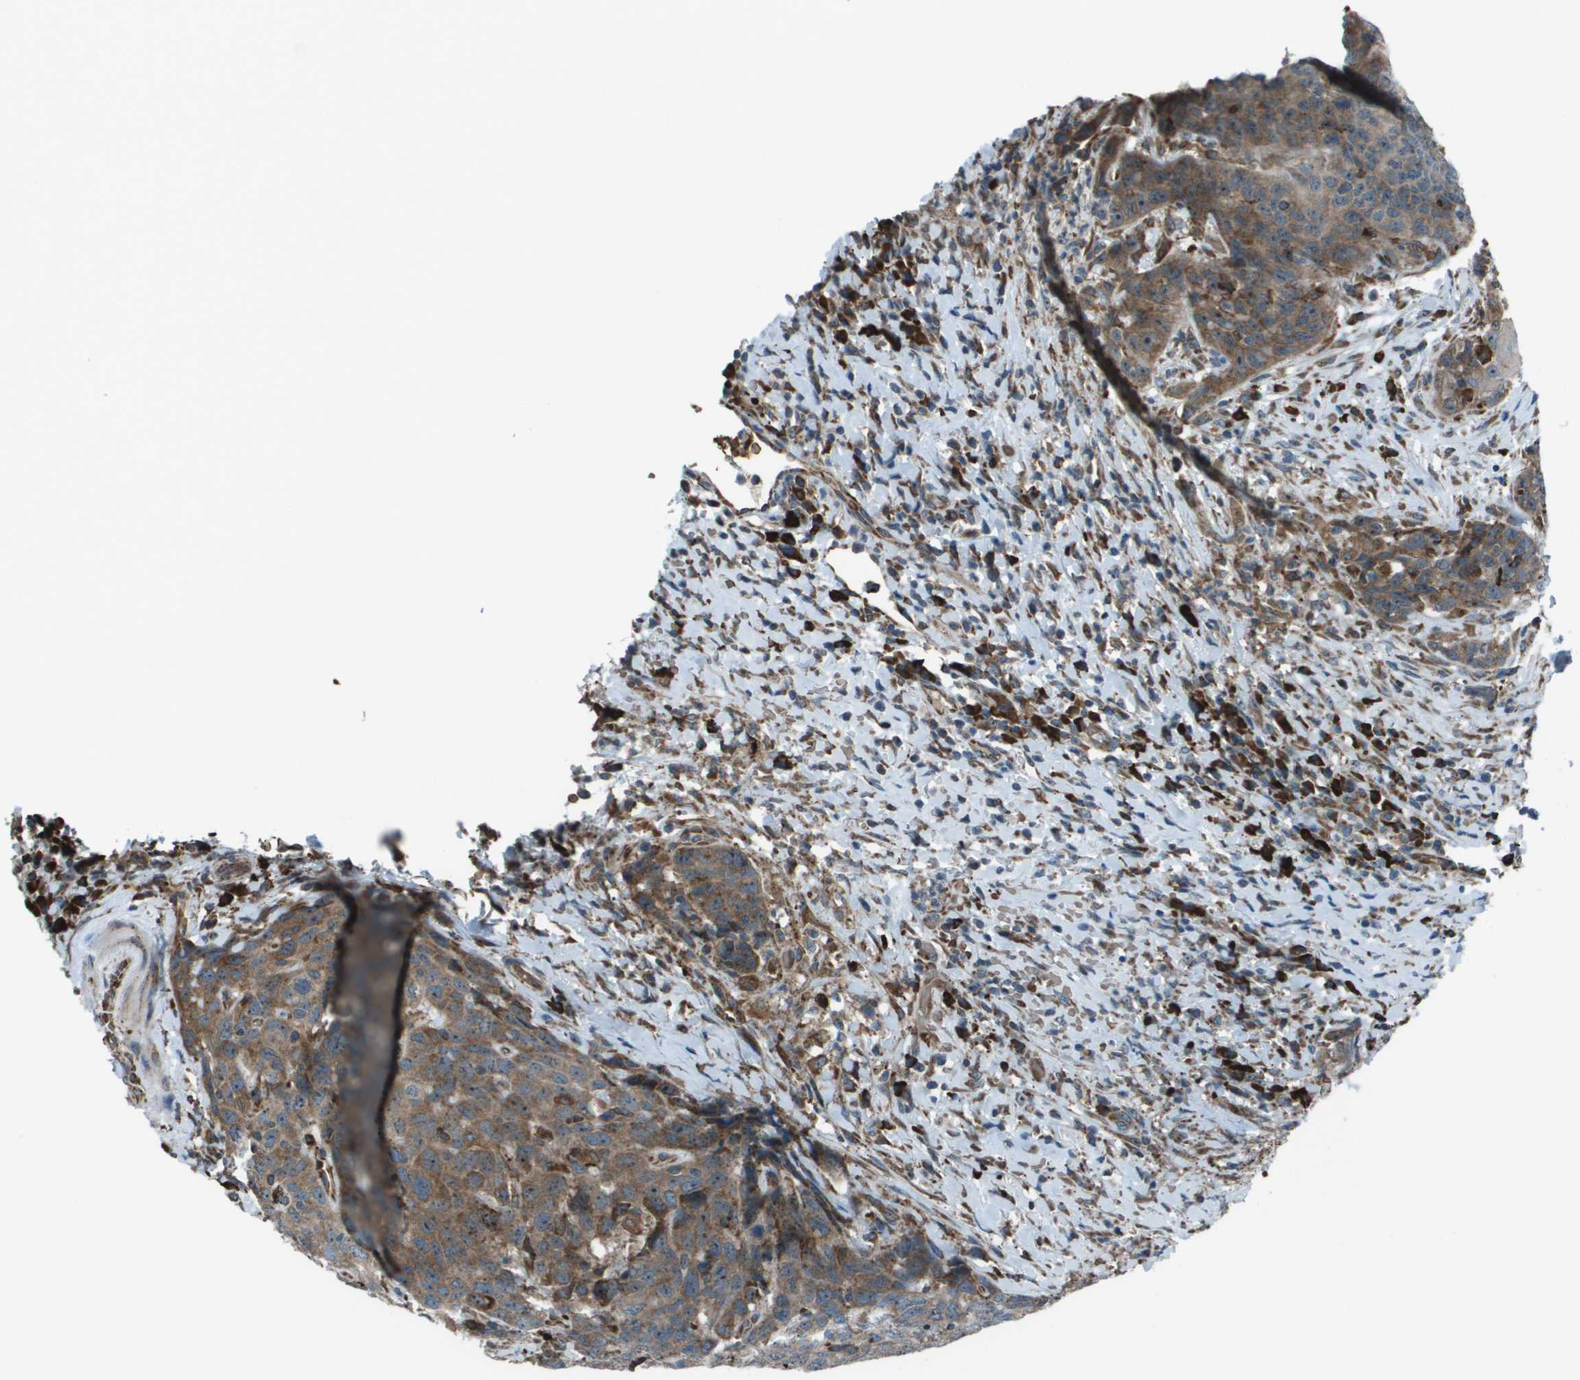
{"staining": {"intensity": "moderate", "quantity": "<25%", "location": "cytoplasmic/membranous,nuclear"}, "tissue": "head and neck cancer", "cell_type": "Tumor cells", "image_type": "cancer", "snomed": [{"axis": "morphology", "description": "Squamous cell carcinoma, NOS"}, {"axis": "topography", "description": "Head-Neck"}], "caption": "Head and neck cancer tissue displays moderate cytoplasmic/membranous and nuclear expression in about <25% of tumor cells", "gene": "UTS2", "patient": {"sex": "male", "age": 66}}